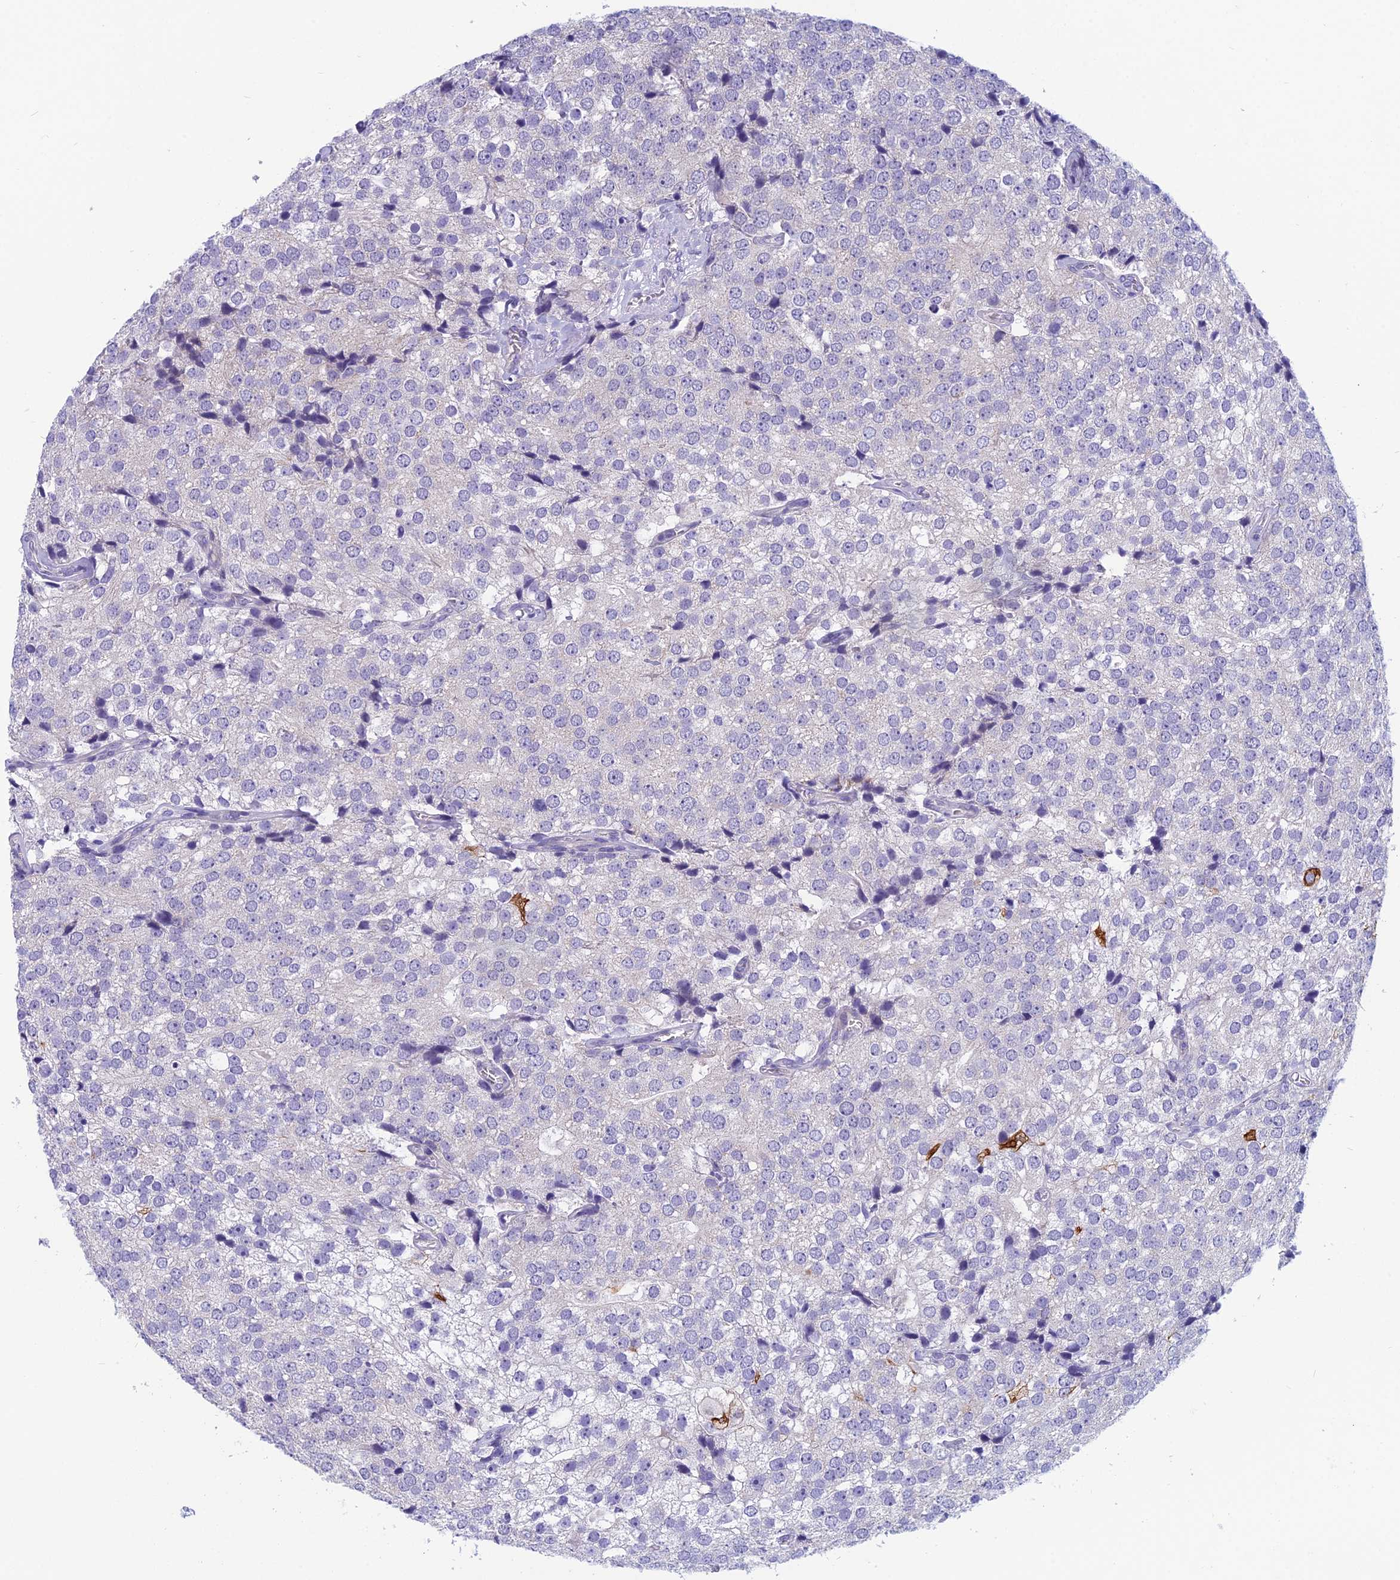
{"staining": {"intensity": "negative", "quantity": "none", "location": "none"}, "tissue": "prostate cancer", "cell_type": "Tumor cells", "image_type": "cancer", "snomed": [{"axis": "morphology", "description": "Adenocarcinoma, High grade"}, {"axis": "topography", "description": "Prostate"}], "caption": "IHC photomicrograph of prostate cancer stained for a protein (brown), which displays no staining in tumor cells.", "gene": "RBM41", "patient": {"sex": "male", "age": 49}}